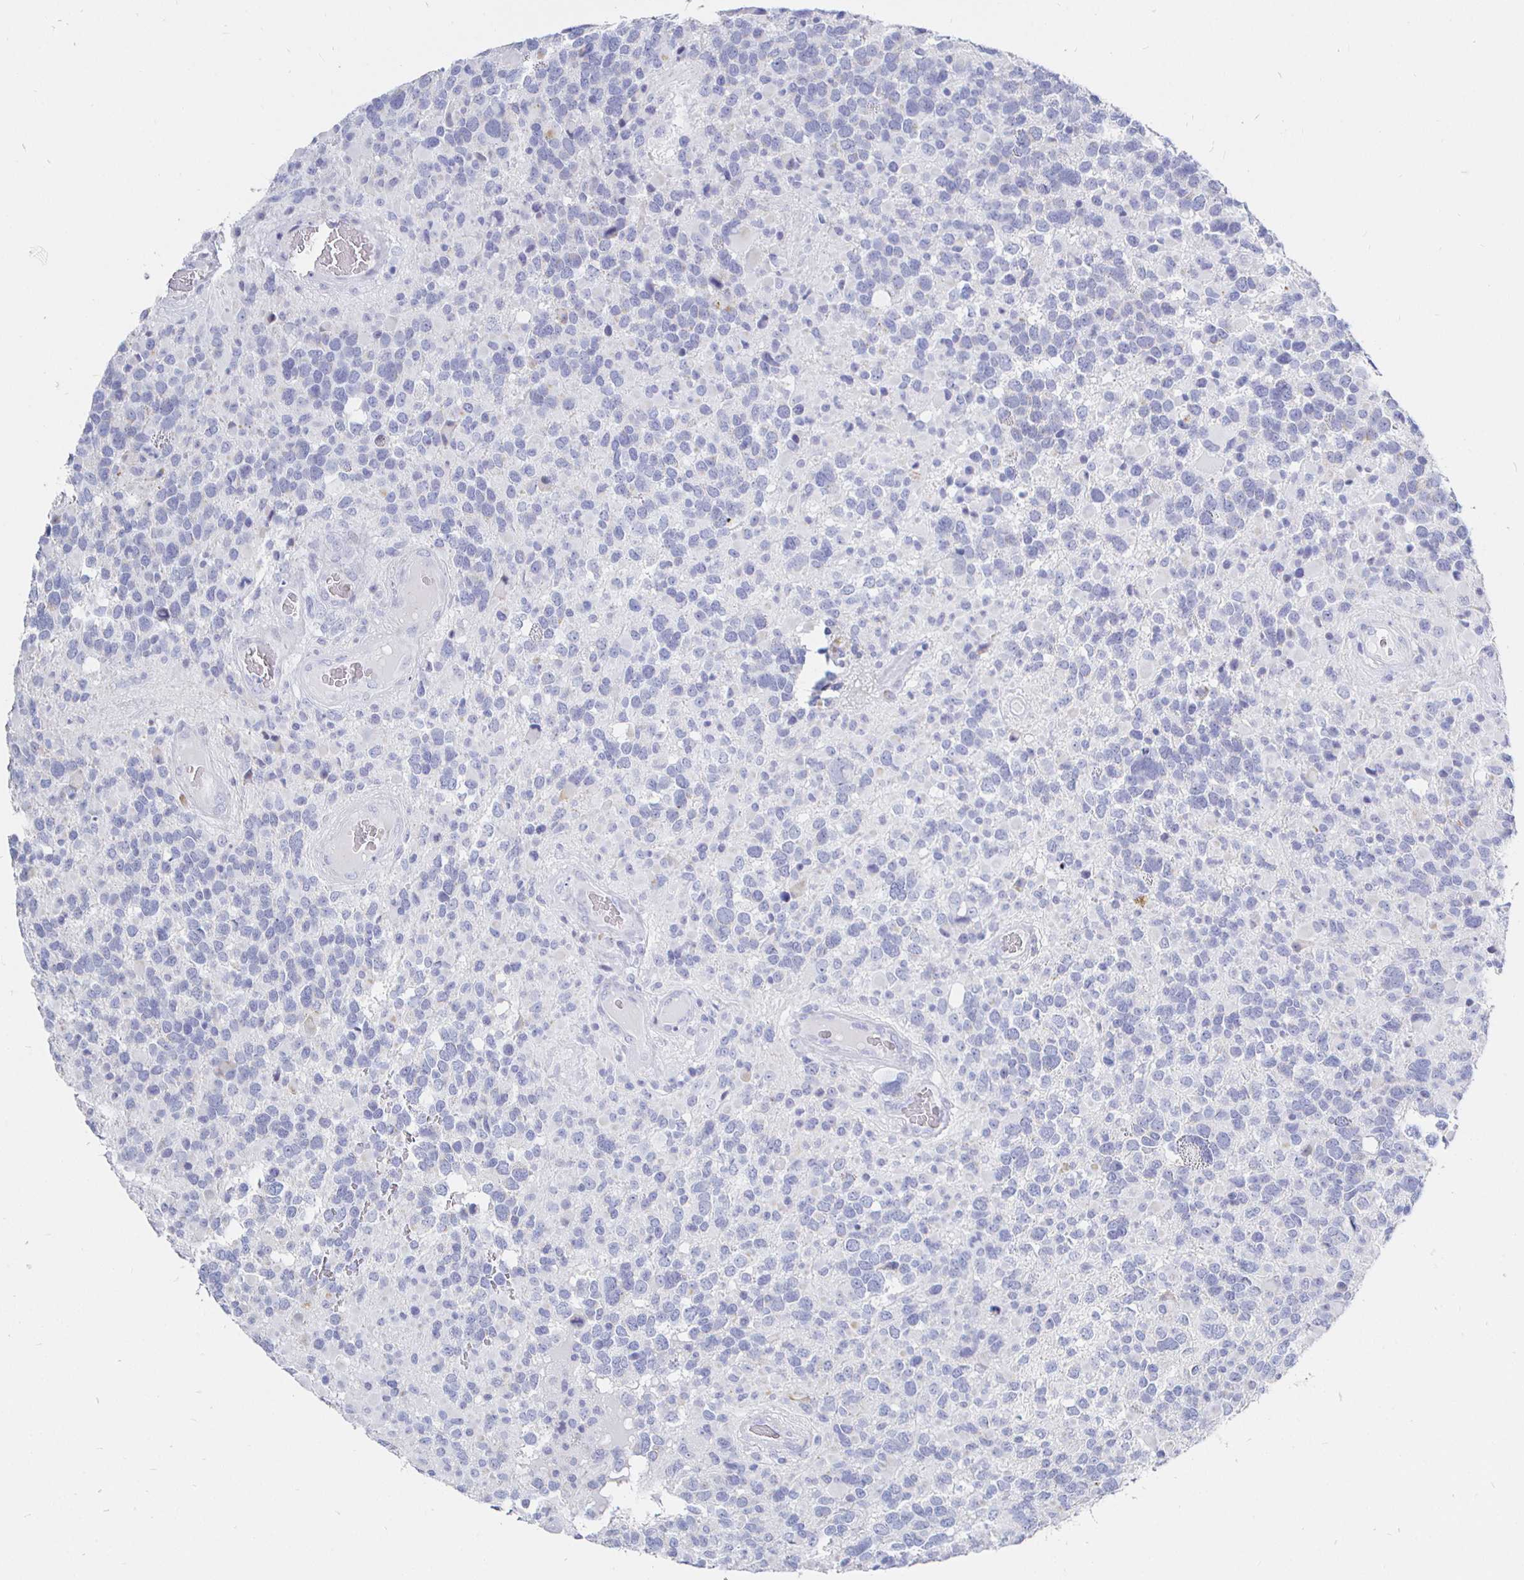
{"staining": {"intensity": "negative", "quantity": "none", "location": "none"}, "tissue": "glioma", "cell_type": "Tumor cells", "image_type": "cancer", "snomed": [{"axis": "morphology", "description": "Glioma, malignant, High grade"}, {"axis": "topography", "description": "Brain"}], "caption": "DAB immunohistochemical staining of glioma displays no significant positivity in tumor cells. The staining was performed using DAB (3,3'-diaminobenzidine) to visualize the protein expression in brown, while the nuclei were stained in blue with hematoxylin (Magnification: 20x).", "gene": "CR2", "patient": {"sex": "female", "age": 40}}